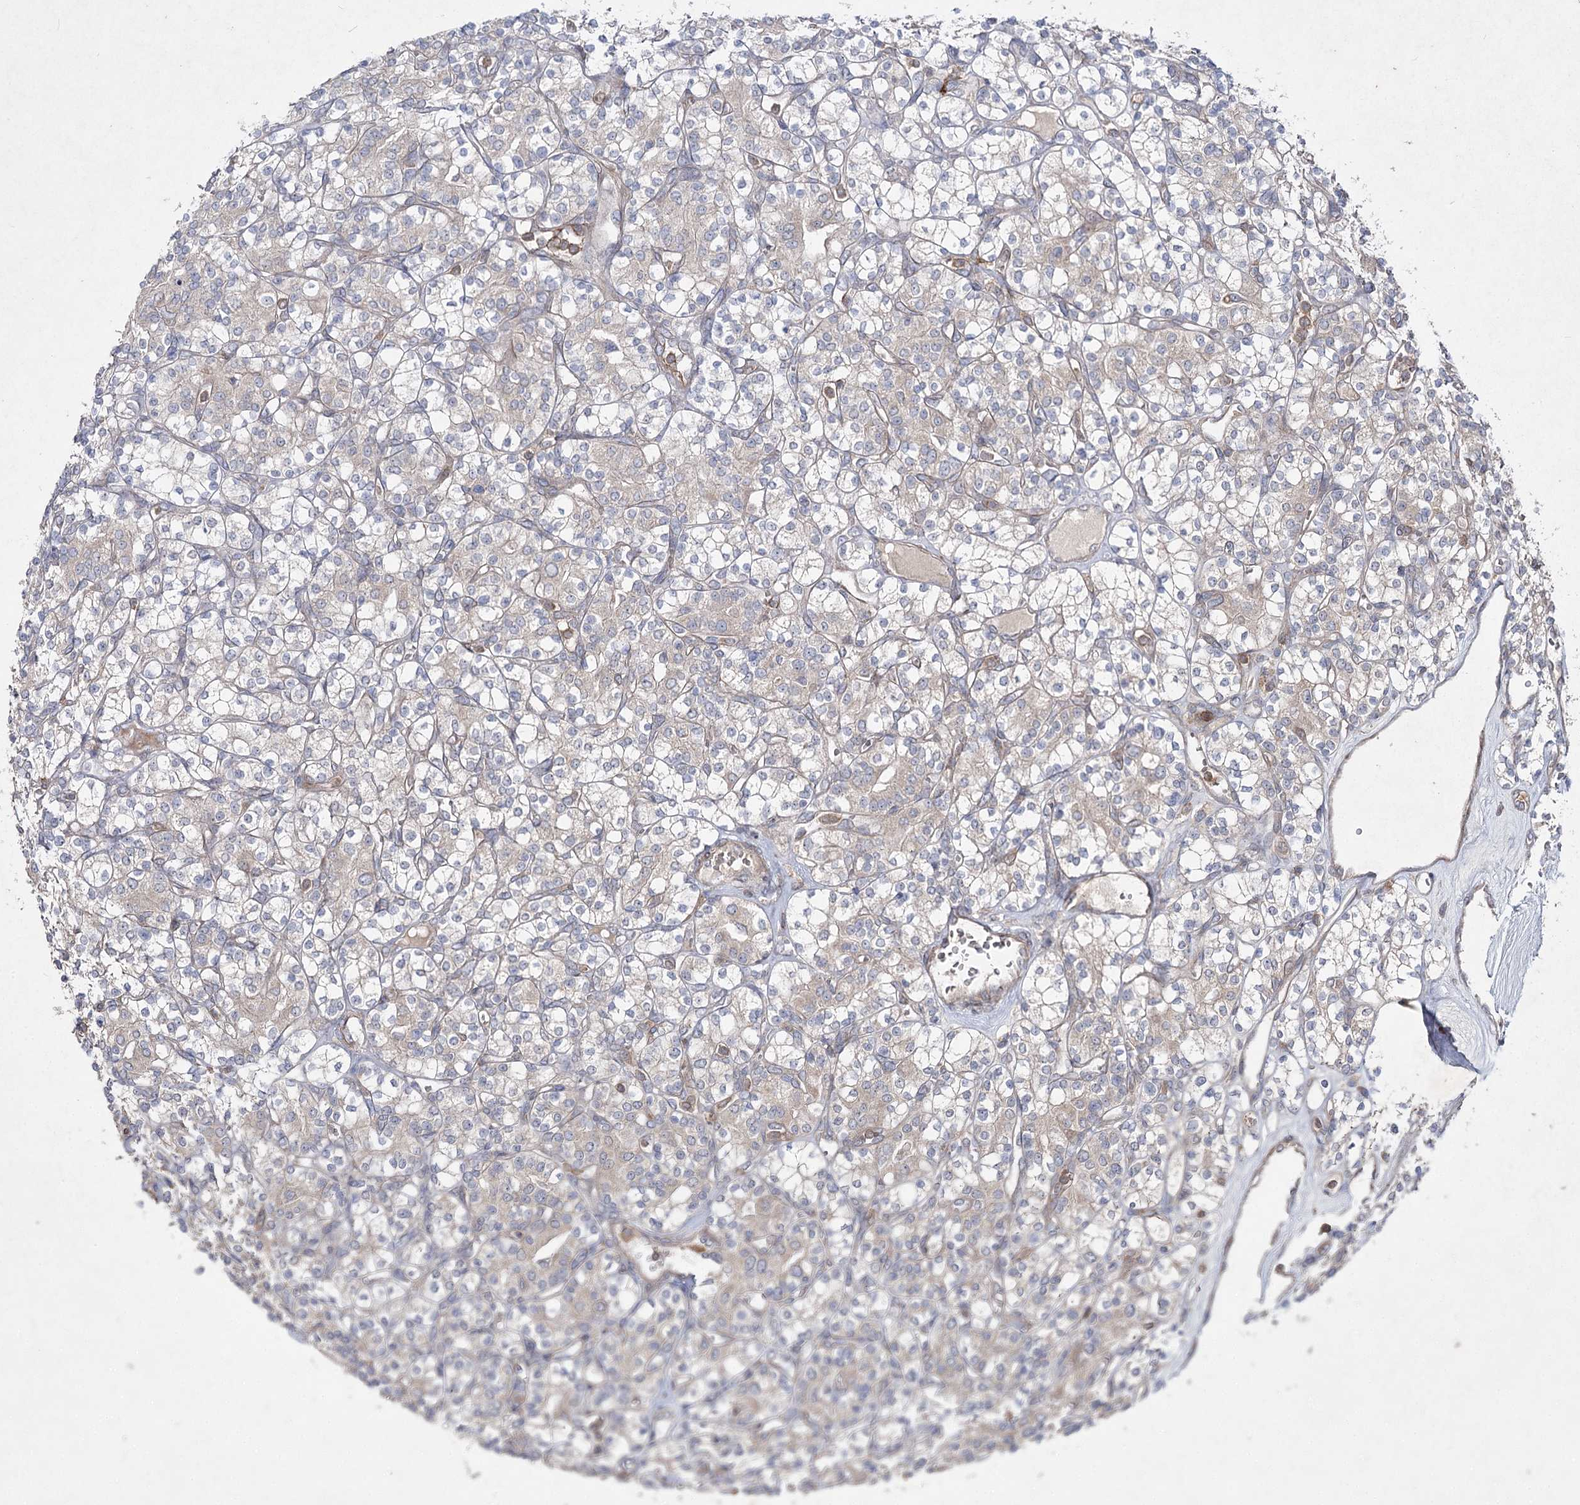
{"staining": {"intensity": "weak", "quantity": "<25%", "location": "cytoplasmic/membranous"}, "tissue": "renal cancer", "cell_type": "Tumor cells", "image_type": "cancer", "snomed": [{"axis": "morphology", "description": "Adenocarcinoma, NOS"}, {"axis": "topography", "description": "Kidney"}], "caption": "A high-resolution micrograph shows IHC staining of renal adenocarcinoma, which displays no significant positivity in tumor cells.", "gene": "CIB2", "patient": {"sex": "male", "age": 77}}